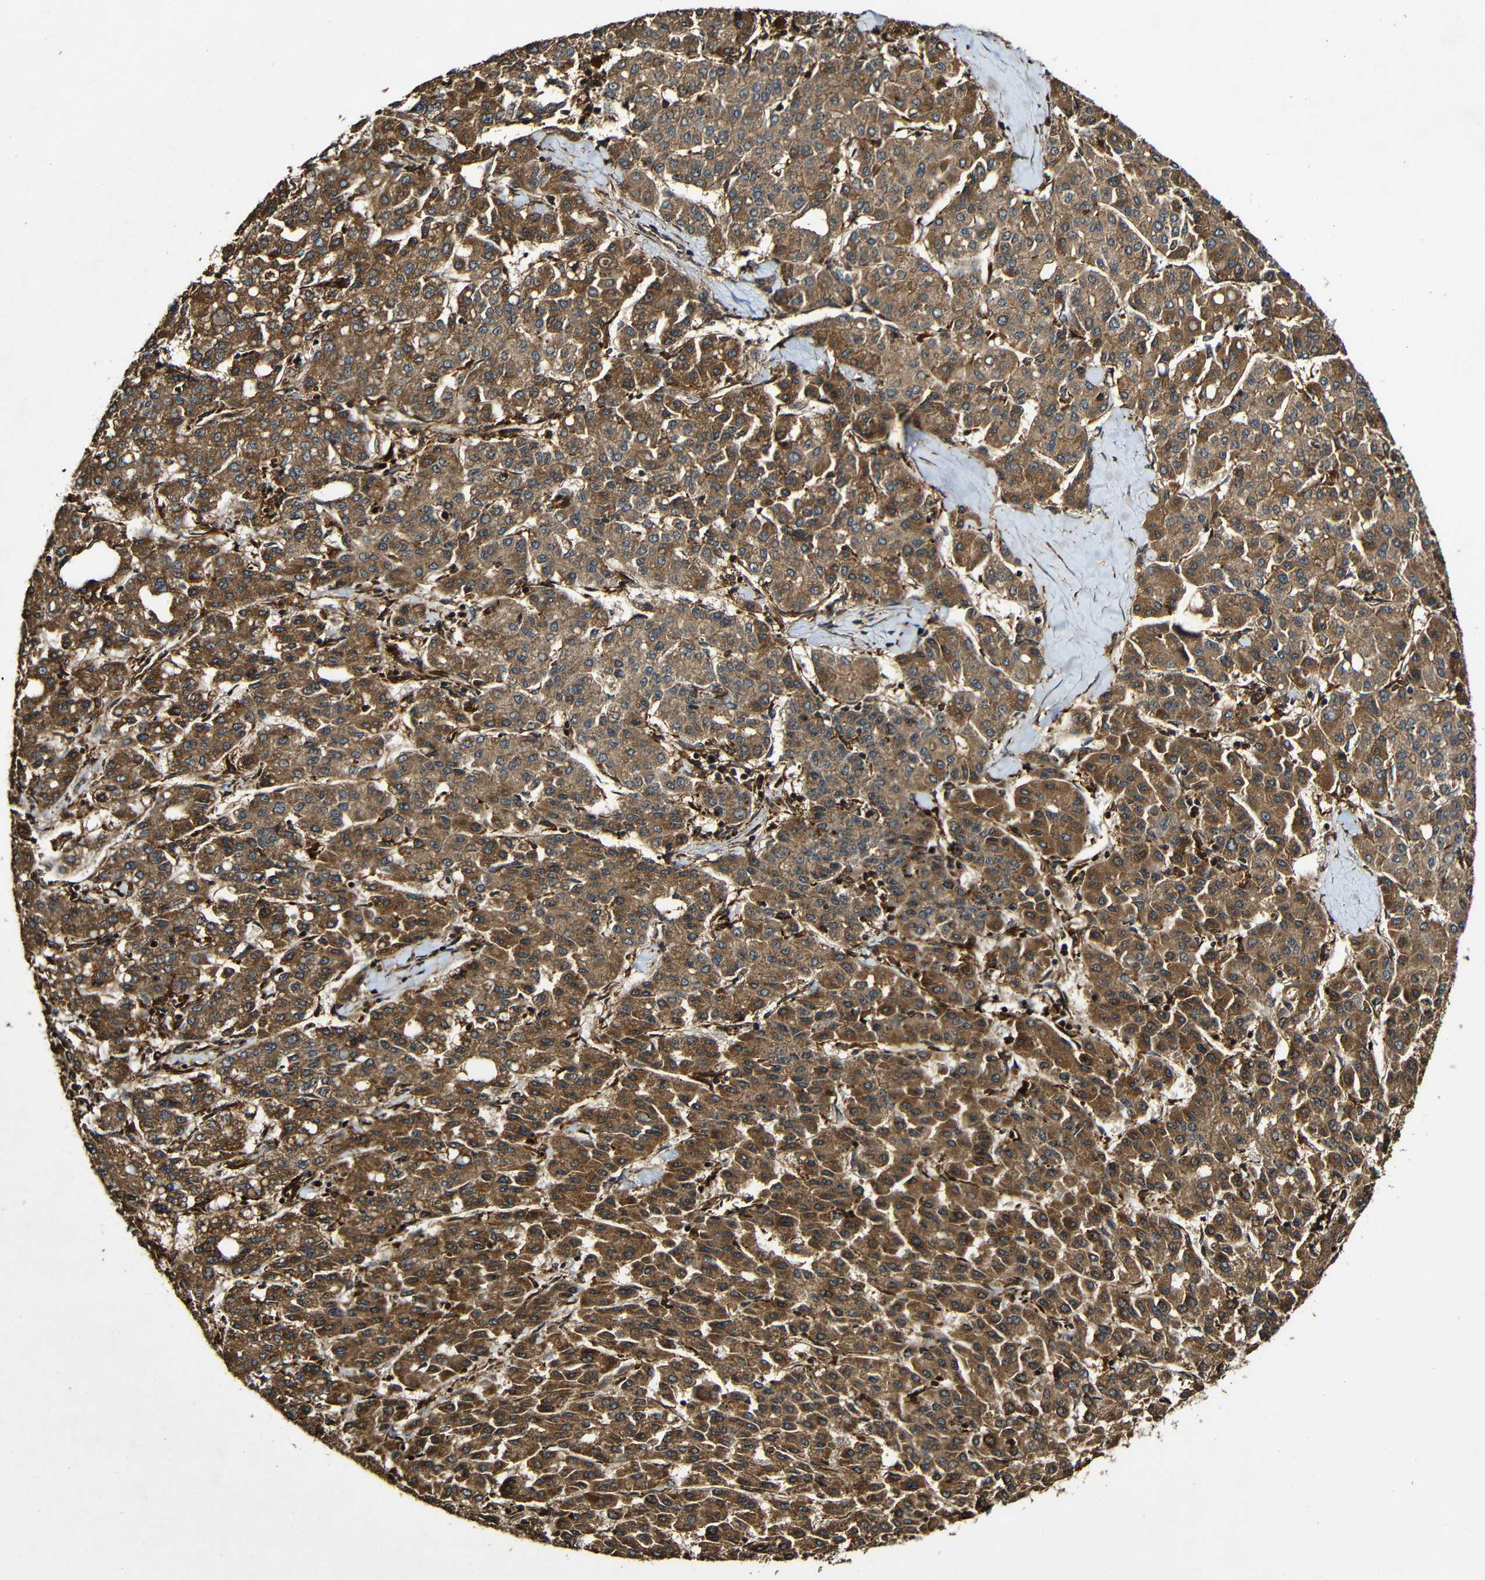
{"staining": {"intensity": "moderate", "quantity": ">75%", "location": "cytoplasmic/membranous"}, "tissue": "liver cancer", "cell_type": "Tumor cells", "image_type": "cancer", "snomed": [{"axis": "morphology", "description": "Carcinoma, Hepatocellular, NOS"}, {"axis": "topography", "description": "Liver"}], "caption": "Protein analysis of hepatocellular carcinoma (liver) tissue demonstrates moderate cytoplasmic/membranous positivity in about >75% of tumor cells. The staining was performed using DAB to visualize the protein expression in brown, while the nuclei were stained in blue with hematoxylin (Magnification: 20x).", "gene": "CASP8", "patient": {"sex": "male", "age": 65}}